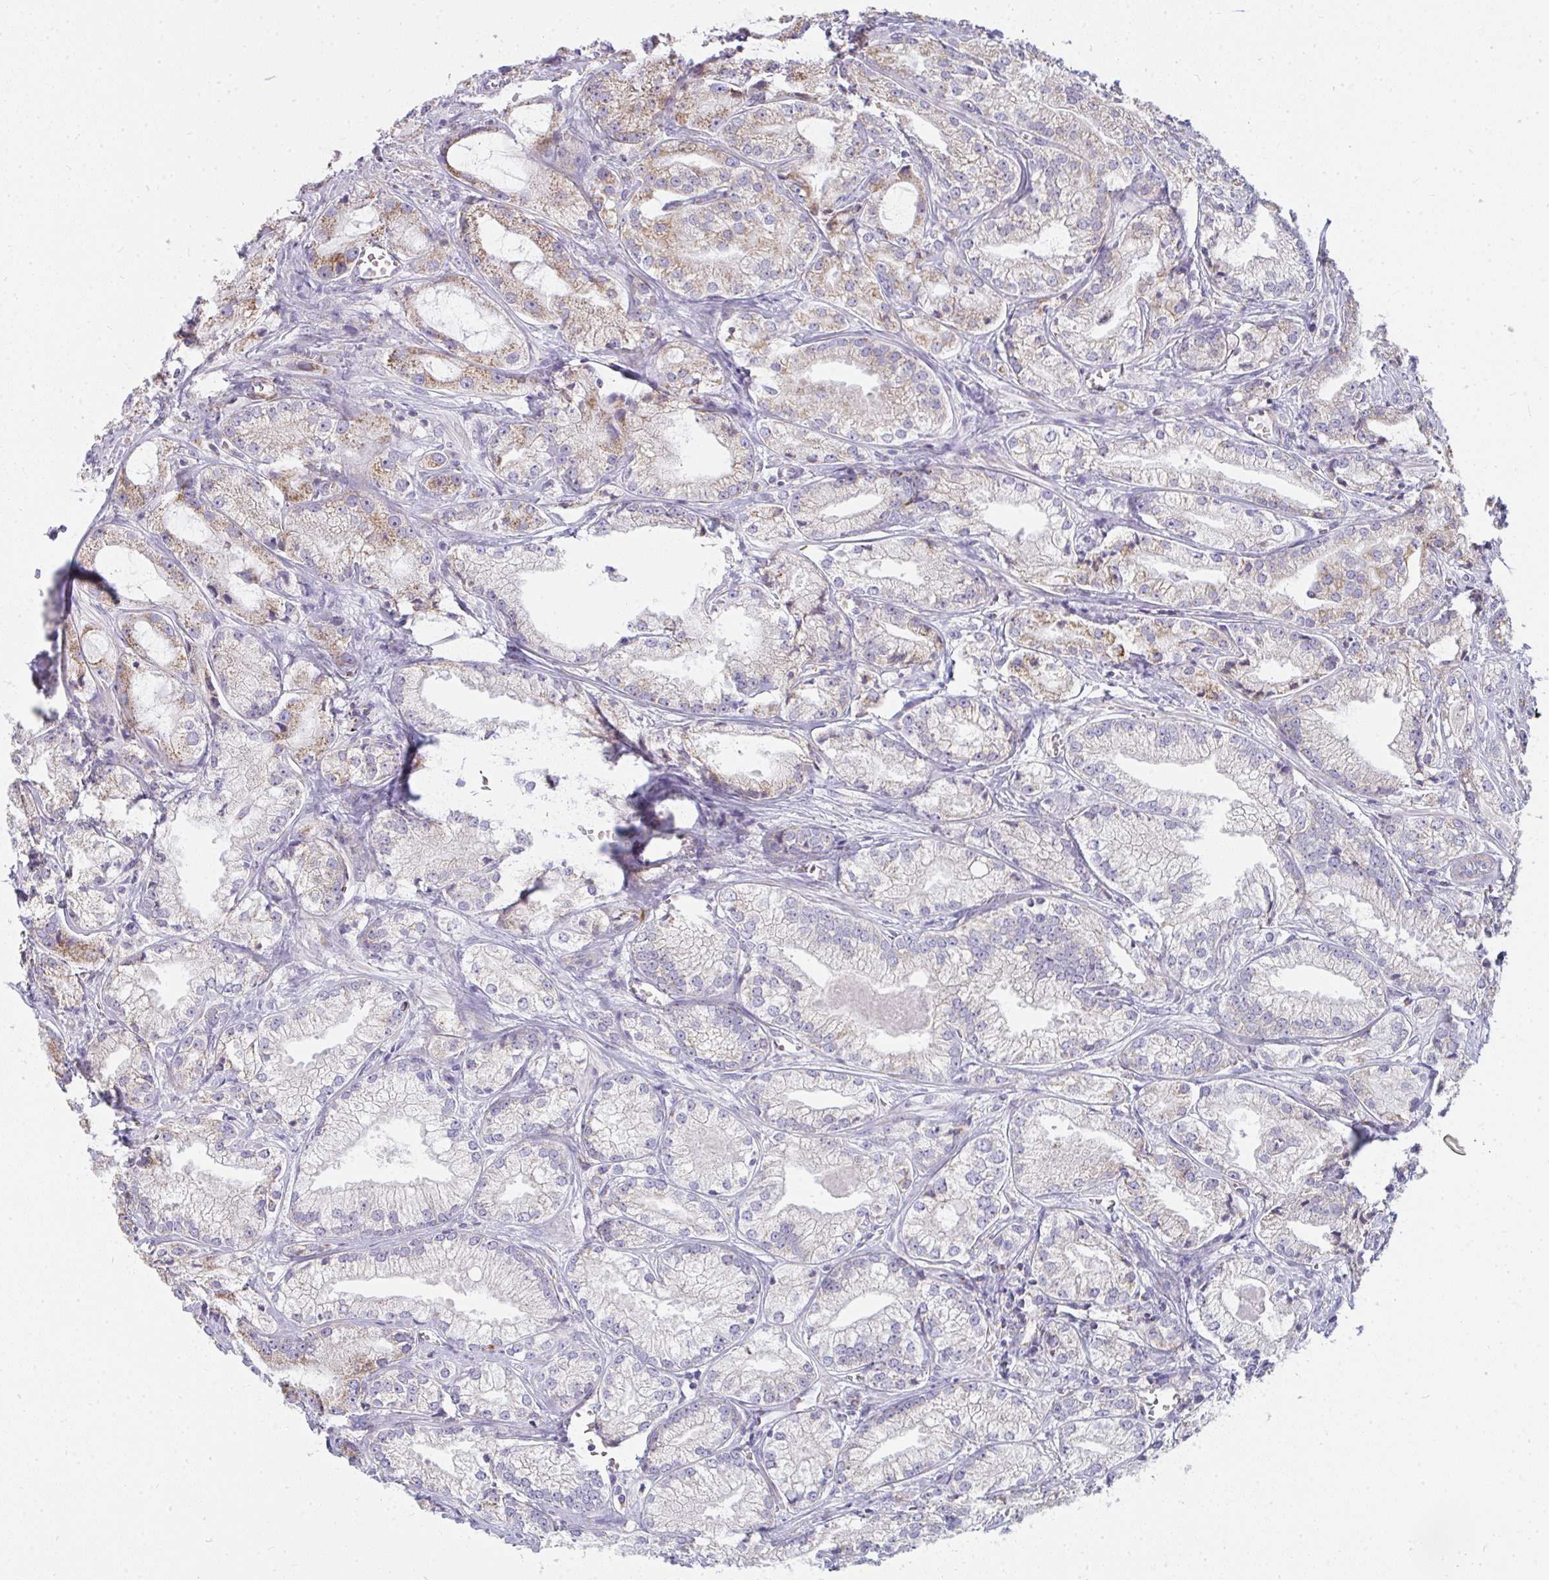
{"staining": {"intensity": "moderate", "quantity": "<25%", "location": "cytoplasmic/membranous"}, "tissue": "prostate cancer", "cell_type": "Tumor cells", "image_type": "cancer", "snomed": [{"axis": "morphology", "description": "Adenocarcinoma, High grade"}, {"axis": "topography", "description": "Prostate"}], "caption": "A high-resolution image shows immunohistochemistry (IHC) staining of prostate cancer, which shows moderate cytoplasmic/membranous positivity in about <25% of tumor cells.", "gene": "FAHD1", "patient": {"sex": "male", "age": 64}}